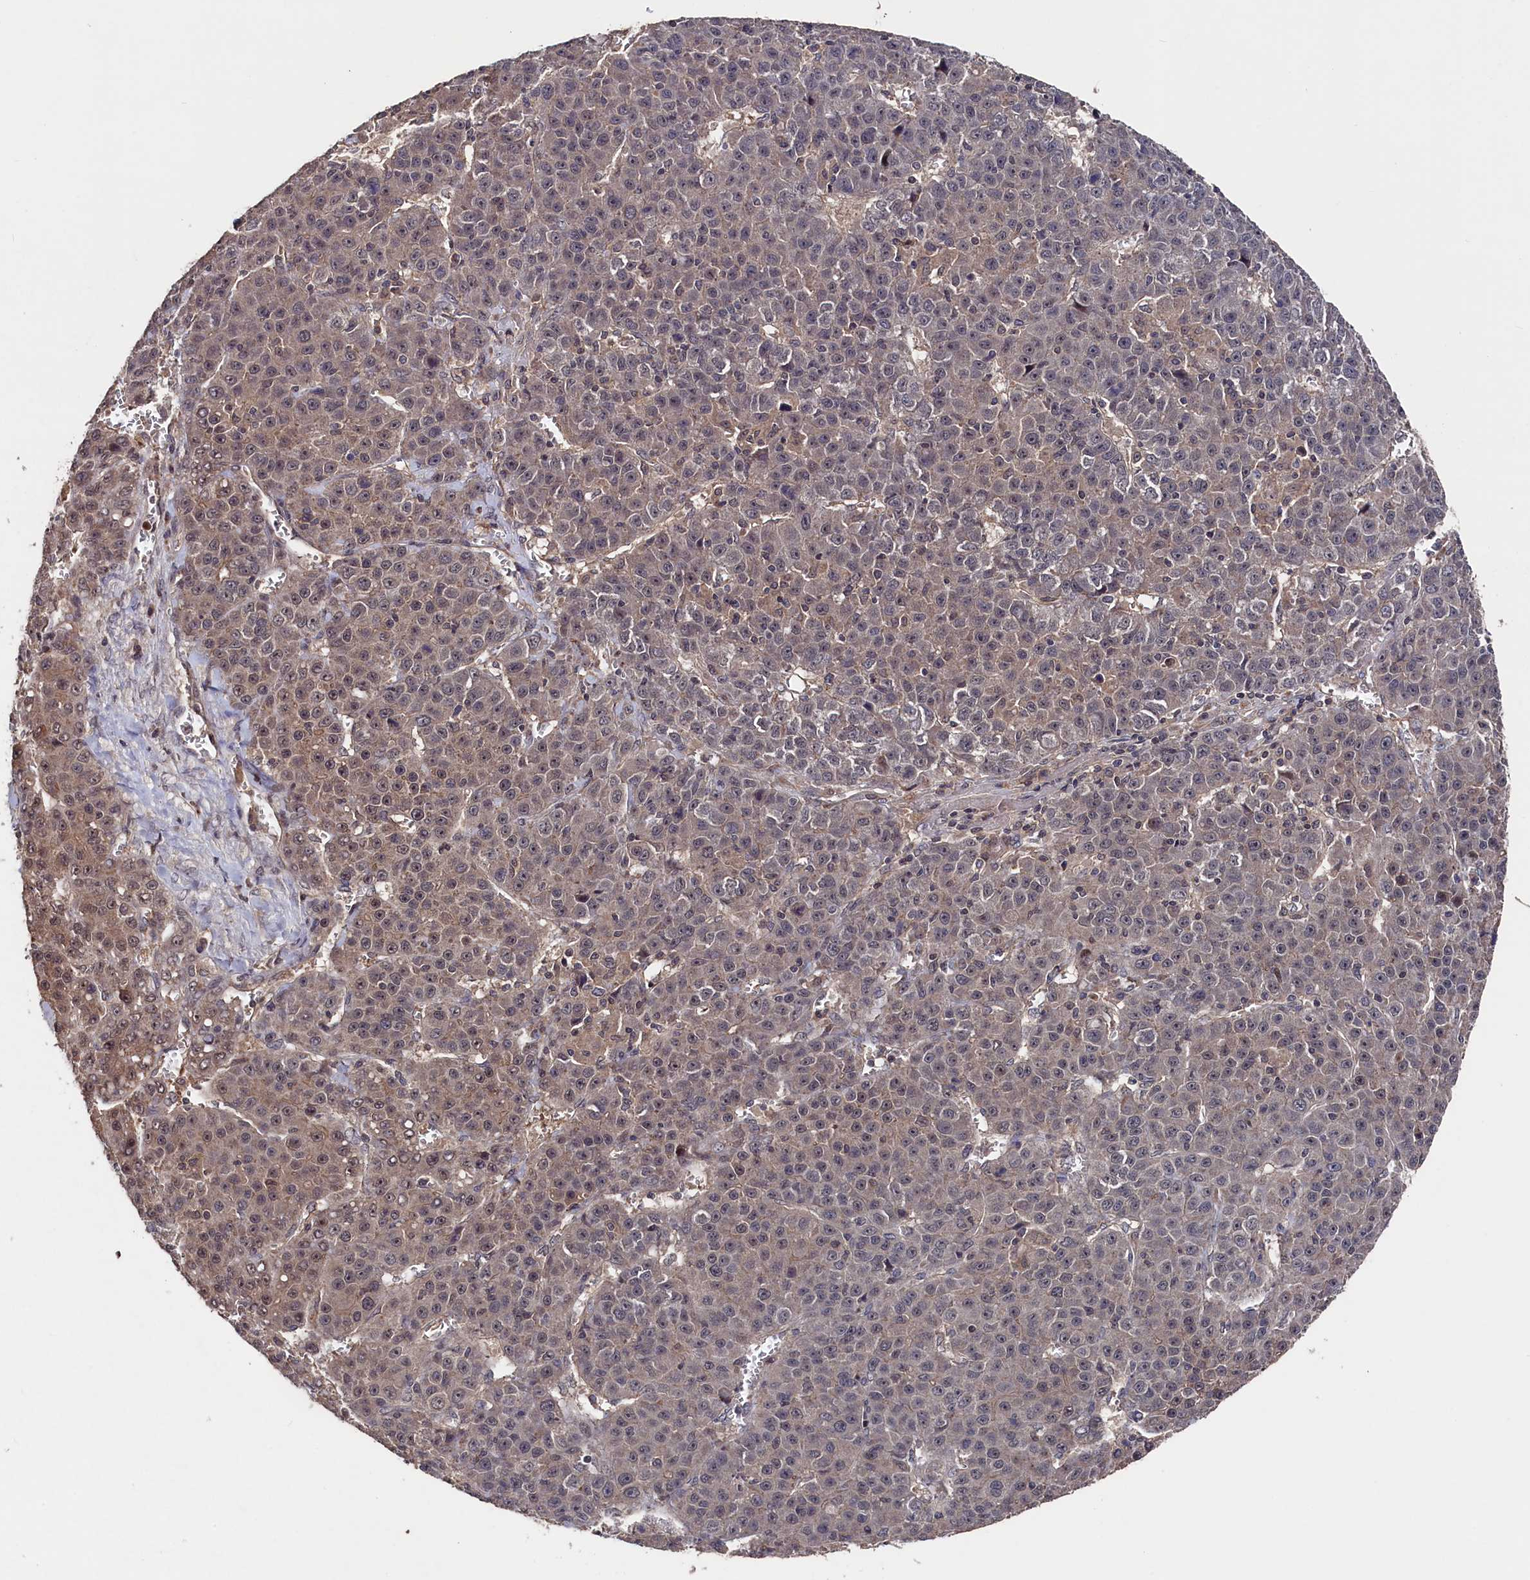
{"staining": {"intensity": "moderate", "quantity": "<25%", "location": "cytoplasmic/membranous,nuclear"}, "tissue": "liver cancer", "cell_type": "Tumor cells", "image_type": "cancer", "snomed": [{"axis": "morphology", "description": "Carcinoma, Hepatocellular, NOS"}, {"axis": "topography", "description": "Liver"}], "caption": "Tumor cells show moderate cytoplasmic/membranous and nuclear positivity in about <25% of cells in hepatocellular carcinoma (liver).", "gene": "TMC5", "patient": {"sex": "female", "age": 53}}